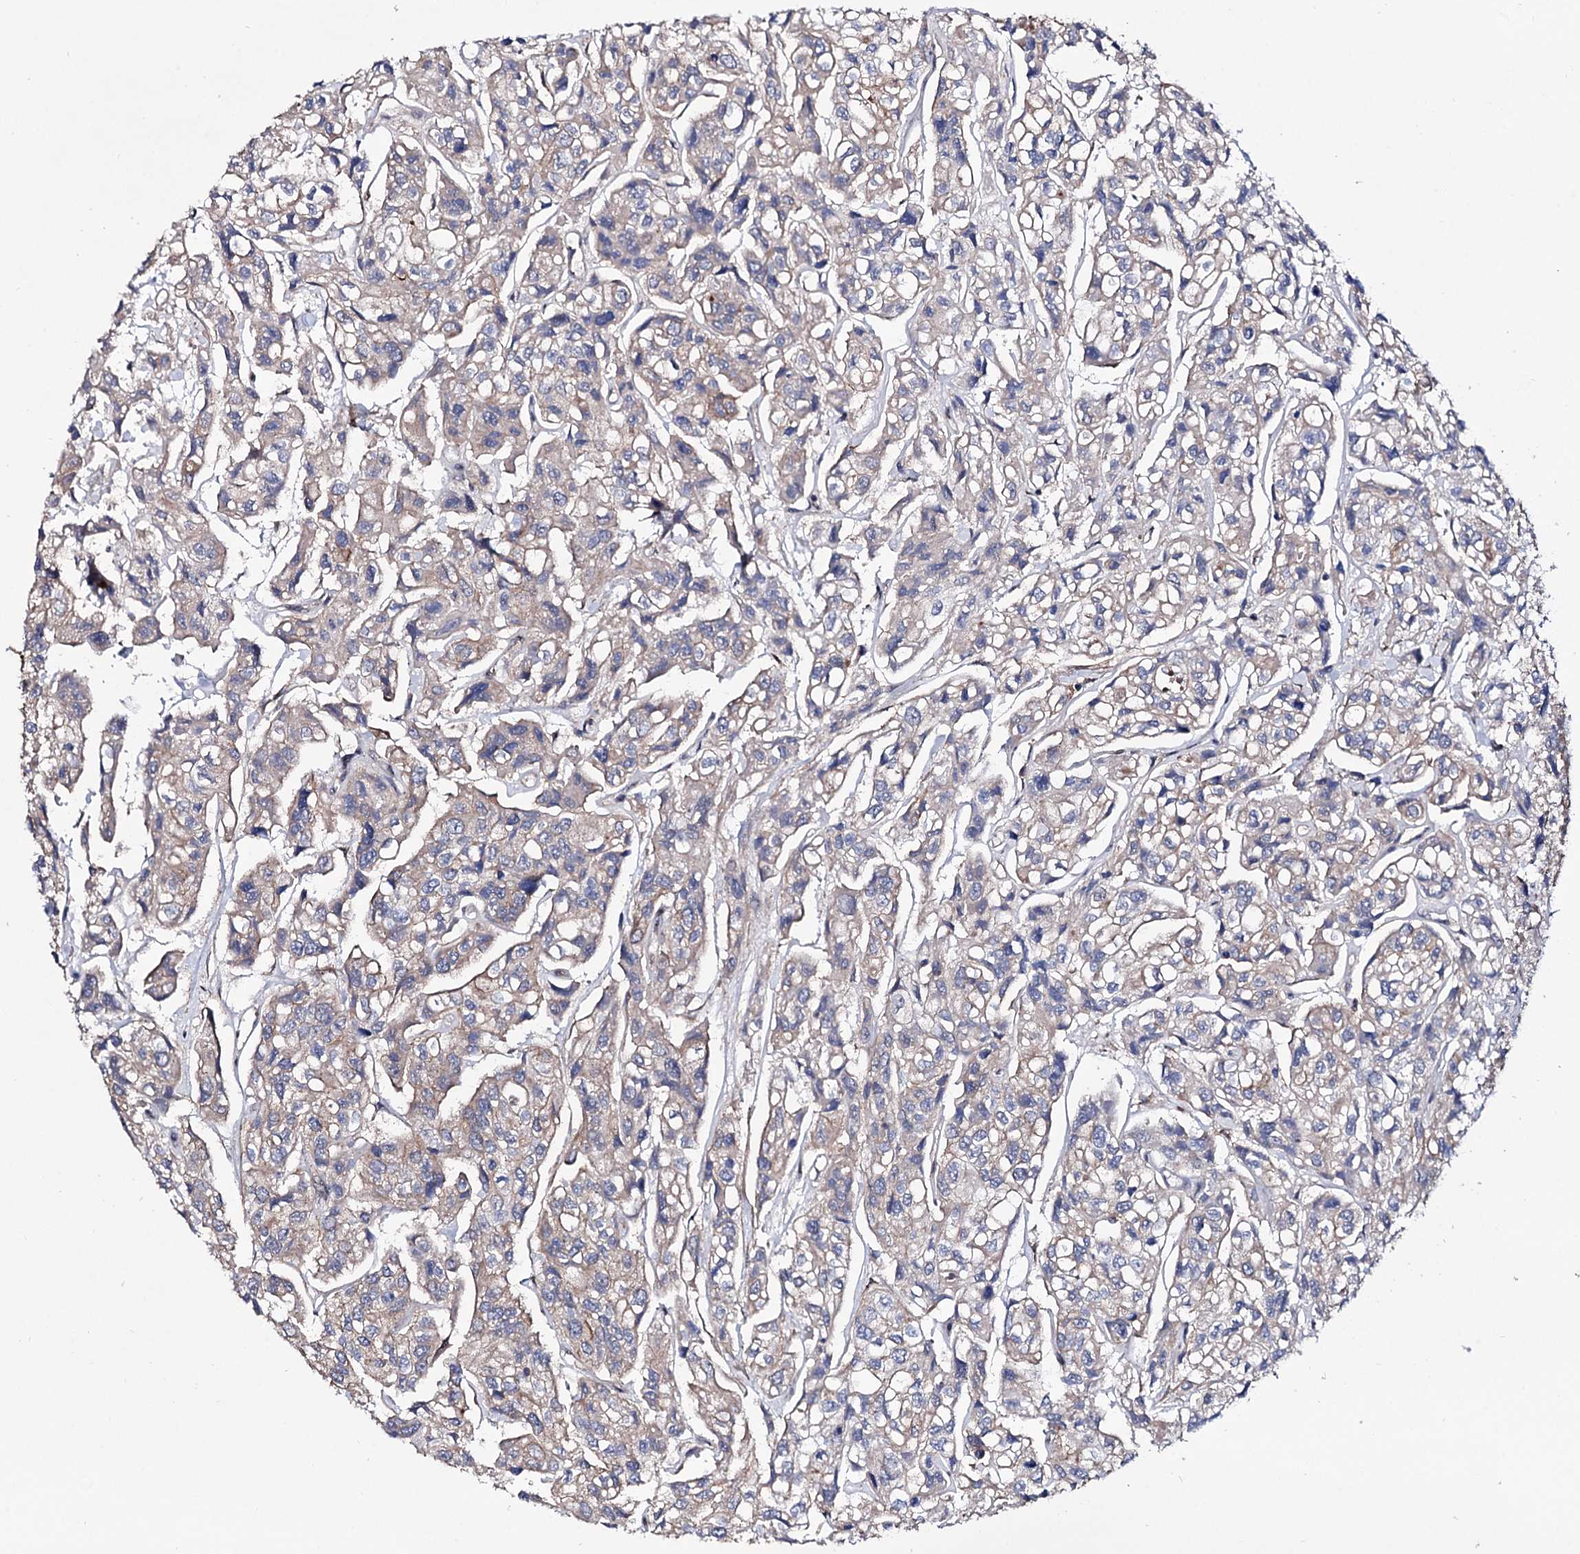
{"staining": {"intensity": "weak", "quantity": ">75%", "location": "cytoplasmic/membranous"}, "tissue": "urothelial cancer", "cell_type": "Tumor cells", "image_type": "cancer", "snomed": [{"axis": "morphology", "description": "Urothelial carcinoma, High grade"}, {"axis": "topography", "description": "Urinary bladder"}], "caption": "High-power microscopy captured an immunohistochemistry photomicrograph of urothelial cancer, revealing weak cytoplasmic/membranous expression in approximately >75% of tumor cells. (DAB IHC with brightfield microscopy, high magnification).", "gene": "SEC24A", "patient": {"sex": "male", "age": 67}}